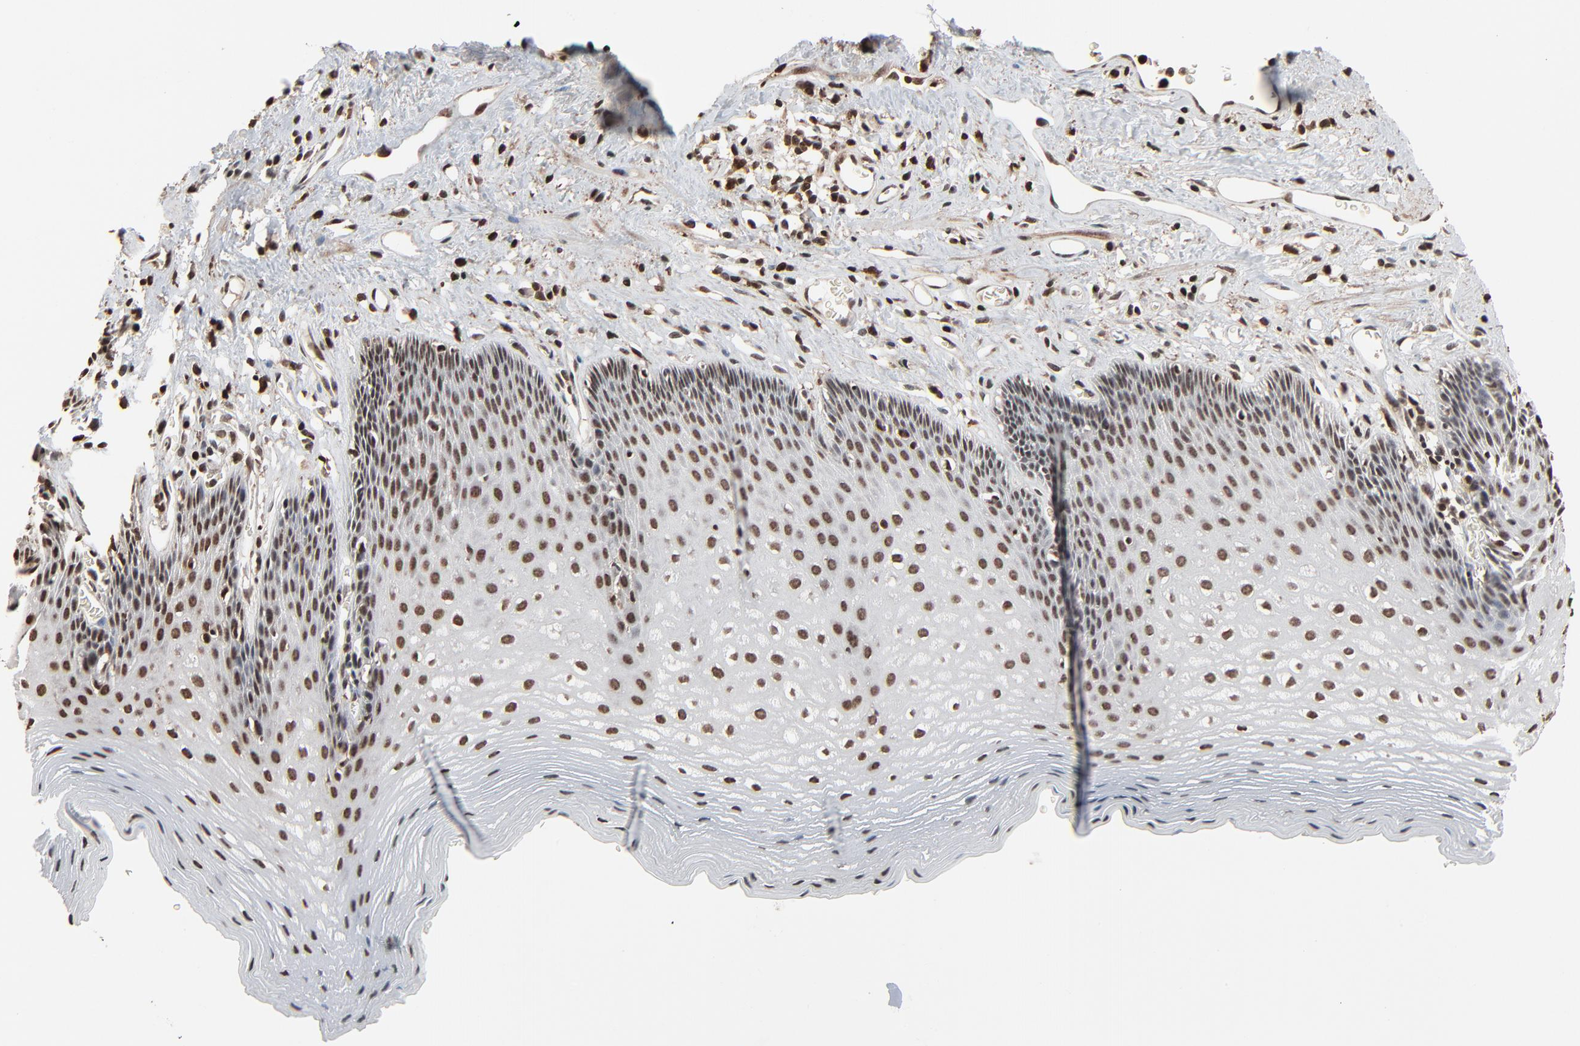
{"staining": {"intensity": "strong", "quantity": ">75%", "location": "nuclear"}, "tissue": "esophagus", "cell_type": "Squamous epithelial cells", "image_type": "normal", "snomed": [{"axis": "morphology", "description": "Normal tissue, NOS"}, {"axis": "topography", "description": "Esophagus"}], "caption": "Immunohistochemical staining of unremarkable esophagus shows >75% levels of strong nuclear protein staining in approximately >75% of squamous epithelial cells. (DAB IHC, brown staining for protein, blue staining for nuclei).", "gene": "RPS6KA3", "patient": {"sex": "female", "age": 70}}